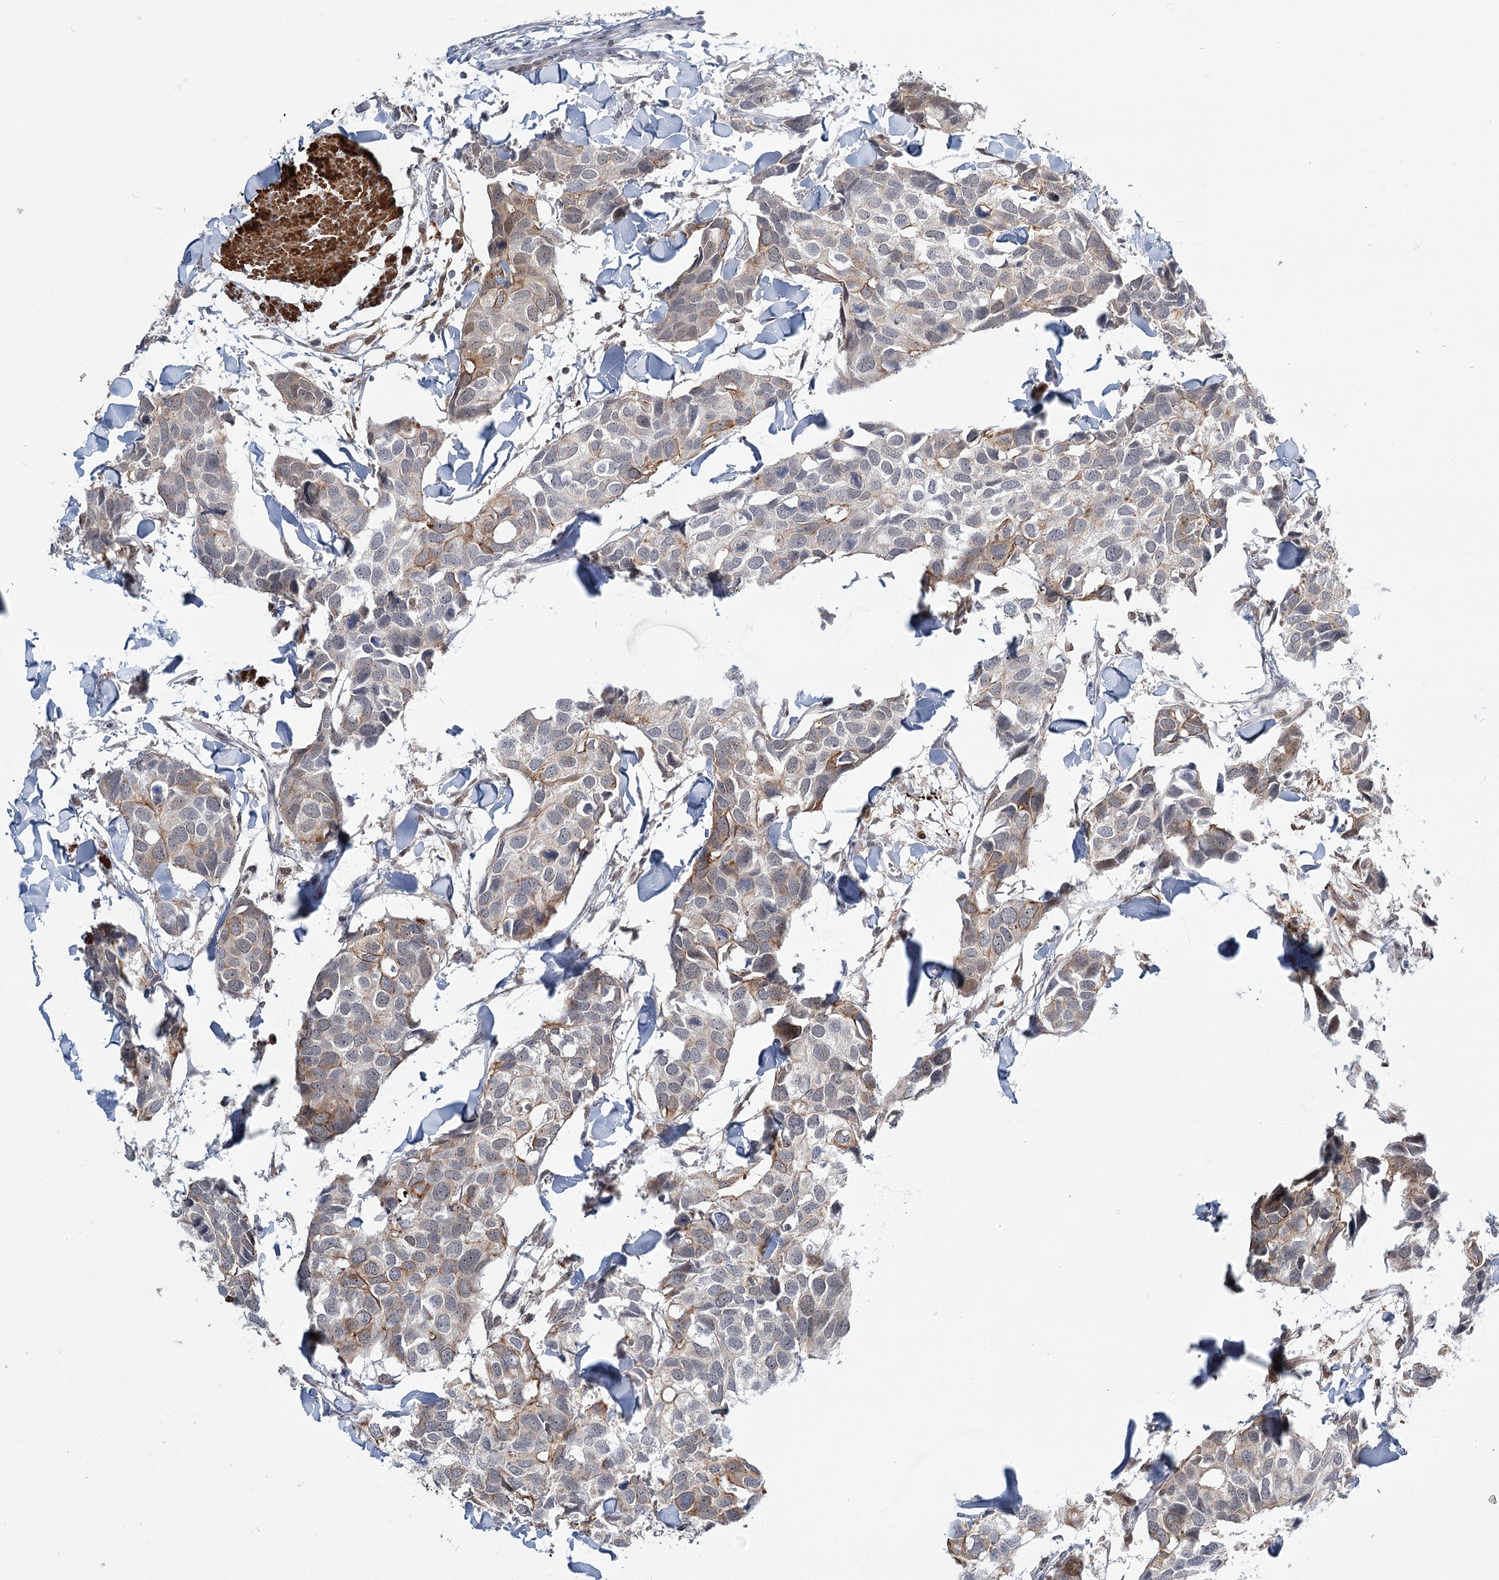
{"staining": {"intensity": "moderate", "quantity": "<25%", "location": "cytoplasmic/membranous"}, "tissue": "breast cancer", "cell_type": "Tumor cells", "image_type": "cancer", "snomed": [{"axis": "morphology", "description": "Duct carcinoma"}, {"axis": "topography", "description": "Breast"}], "caption": "Immunohistochemical staining of breast cancer (invasive ductal carcinoma) shows moderate cytoplasmic/membranous protein expression in approximately <25% of tumor cells. (DAB (3,3'-diaminobenzidine) IHC, brown staining for protein, blue staining for nuclei).", "gene": "TMEM70", "patient": {"sex": "female", "age": 83}}